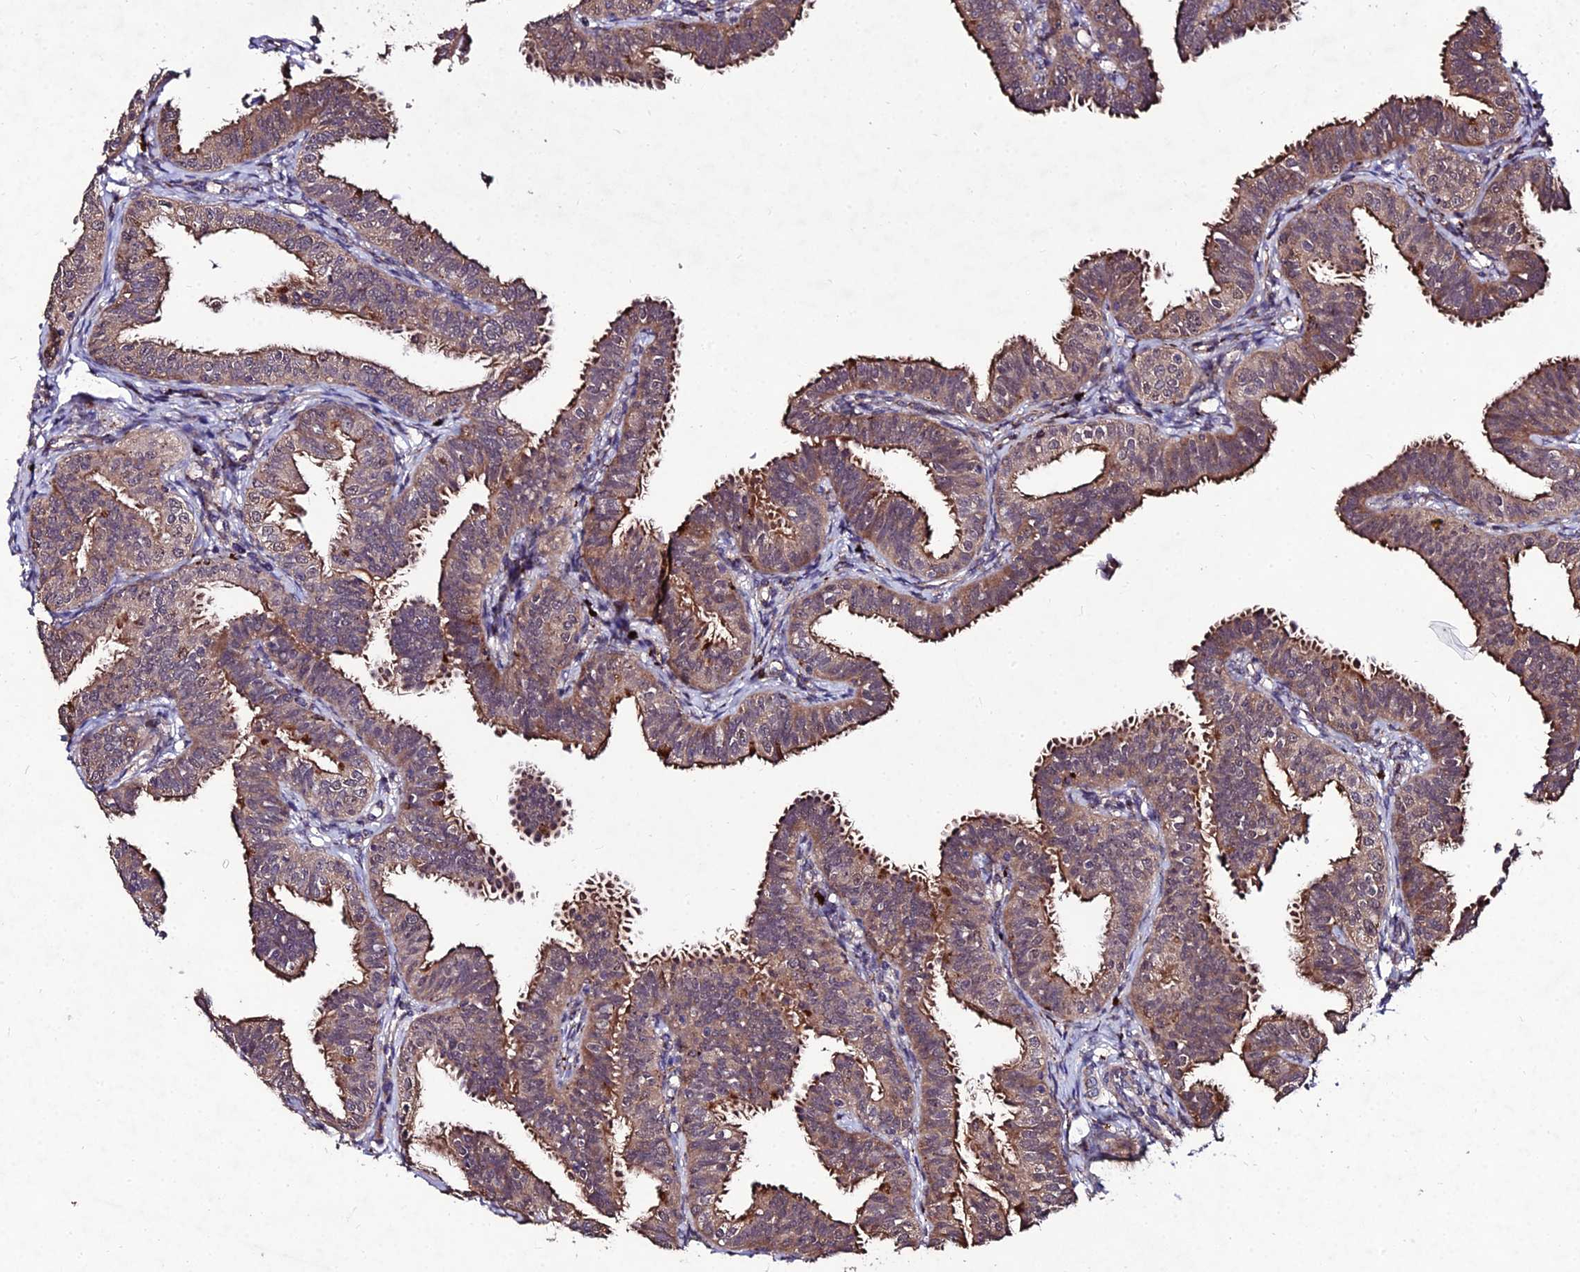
{"staining": {"intensity": "moderate", "quantity": ">75%", "location": "cytoplasmic/membranous"}, "tissue": "fallopian tube", "cell_type": "Glandular cells", "image_type": "normal", "snomed": [{"axis": "morphology", "description": "Normal tissue, NOS"}, {"axis": "topography", "description": "Fallopian tube"}], "caption": "Fallopian tube stained with a protein marker exhibits moderate staining in glandular cells.", "gene": "ZNF766", "patient": {"sex": "female", "age": 35}}